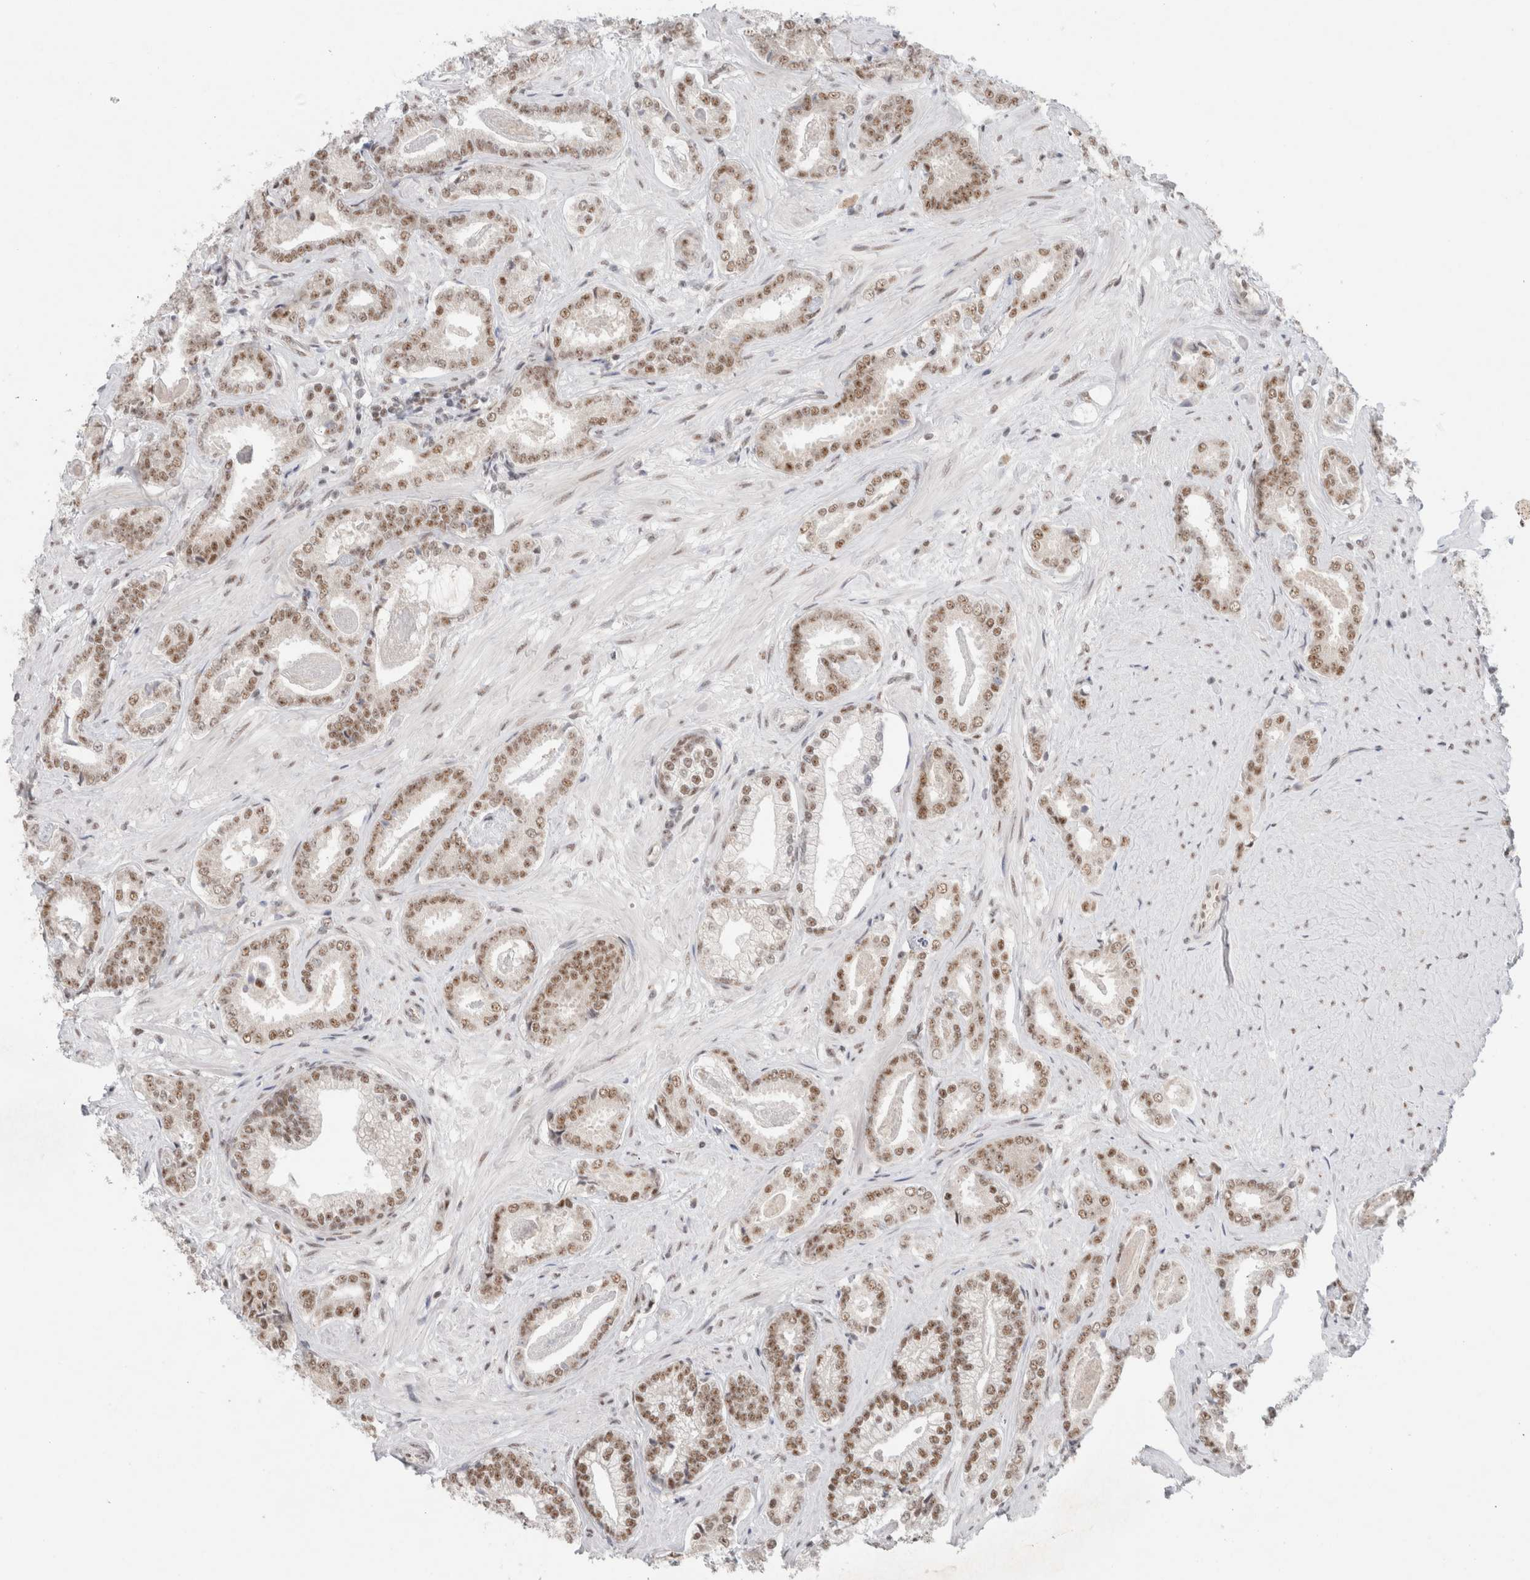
{"staining": {"intensity": "moderate", "quantity": ">75%", "location": "nuclear"}, "tissue": "prostate cancer", "cell_type": "Tumor cells", "image_type": "cancer", "snomed": [{"axis": "morphology", "description": "Adenocarcinoma, Low grade"}, {"axis": "topography", "description": "Prostate"}], "caption": "High-power microscopy captured an immunohistochemistry (IHC) histopathology image of low-grade adenocarcinoma (prostate), revealing moderate nuclear positivity in about >75% of tumor cells.", "gene": "TRMT12", "patient": {"sex": "male", "age": 71}}